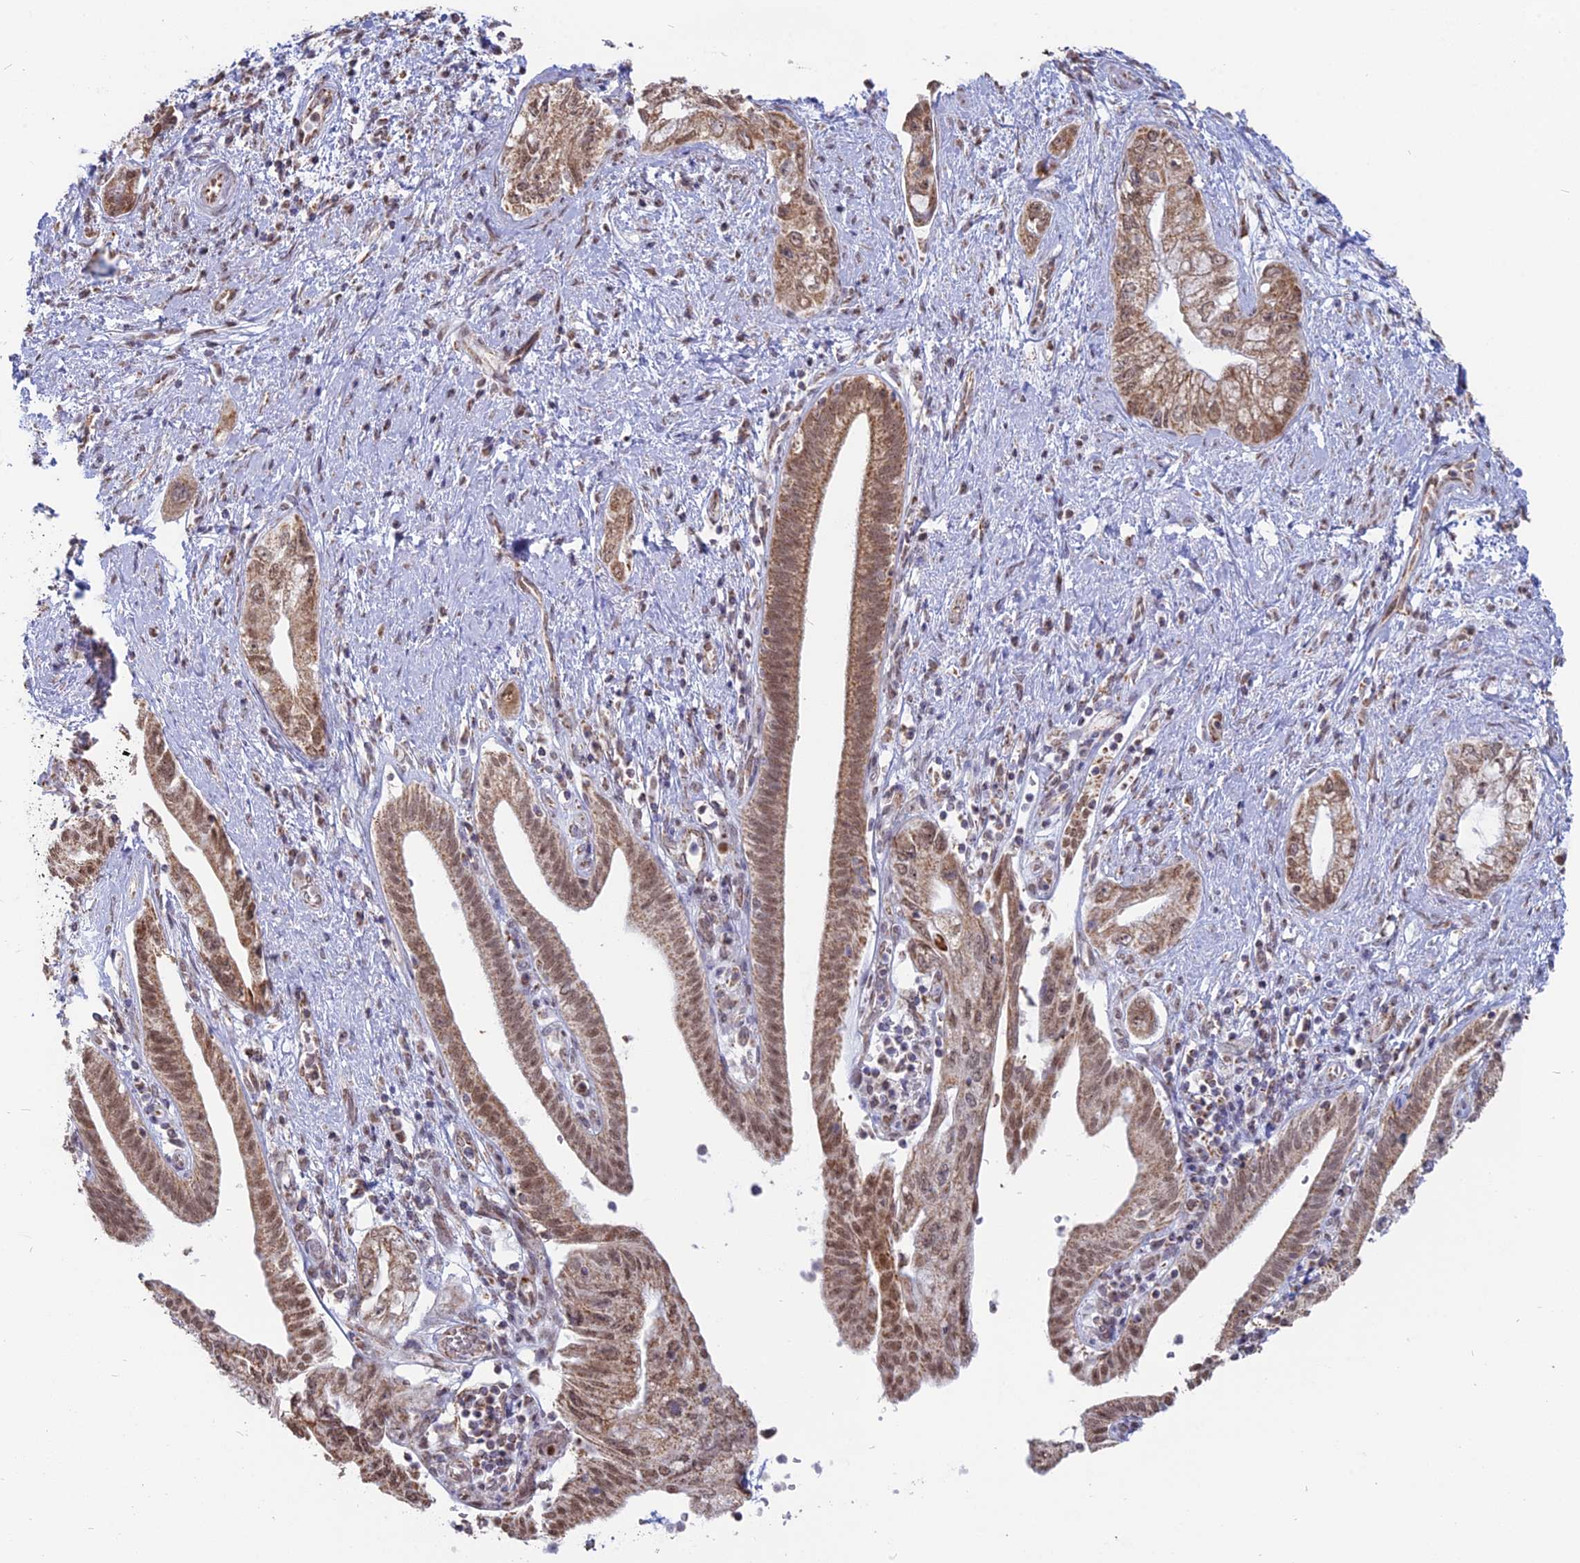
{"staining": {"intensity": "moderate", "quantity": ">75%", "location": "cytoplasmic/membranous,nuclear"}, "tissue": "pancreatic cancer", "cell_type": "Tumor cells", "image_type": "cancer", "snomed": [{"axis": "morphology", "description": "Adenocarcinoma, NOS"}, {"axis": "topography", "description": "Pancreas"}], "caption": "IHC micrograph of neoplastic tissue: human pancreatic adenocarcinoma stained using immunohistochemistry displays medium levels of moderate protein expression localized specifically in the cytoplasmic/membranous and nuclear of tumor cells, appearing as a cytoplasmic/membranous and nuclear brown color.", "gene": "ARHGAP40", "patient": {"sex": "female", "age": 73}}